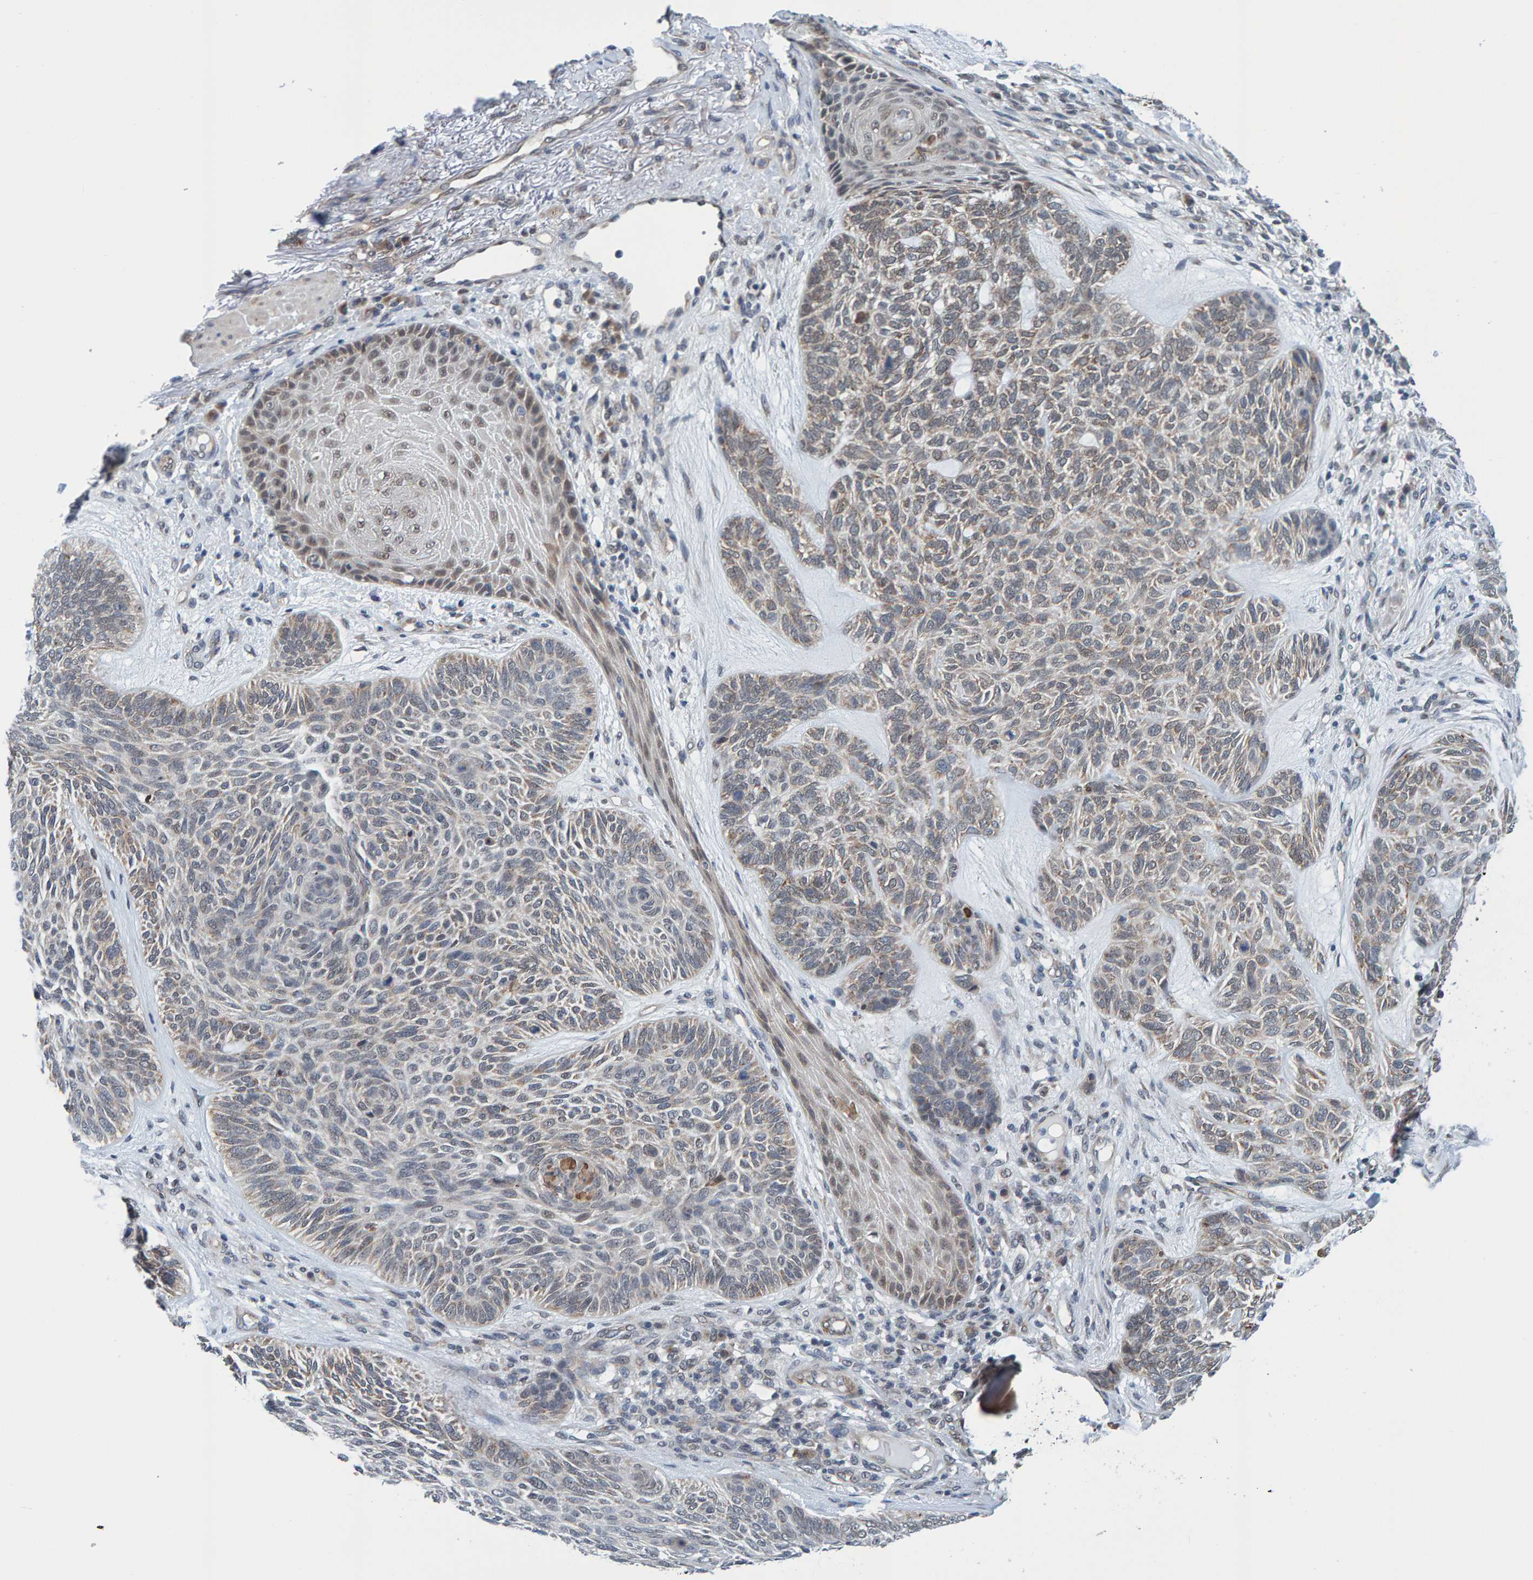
{"staining": {"intensity": "weak", "quantity": "<25%", "location": "cytoplasmic/membranous"}, "tissue": "skin cancer", "cell_type": "Tumor cells", "image_type": "cancer", "snomed": [{"axis": "morphology", "description": "Basal cell carcinoma"}, {"axis": "topography", "description": "Skin"}], "caption": "High magnification brightfield microscopy of skin cancer (basal cell carcinoma) stained with DAB (brown) and counterstained with hematoxylin (blue): tumor cells show no significant positivity.", "gene": "SCRN2", "patient": {"sex": "male", "age": 55}}